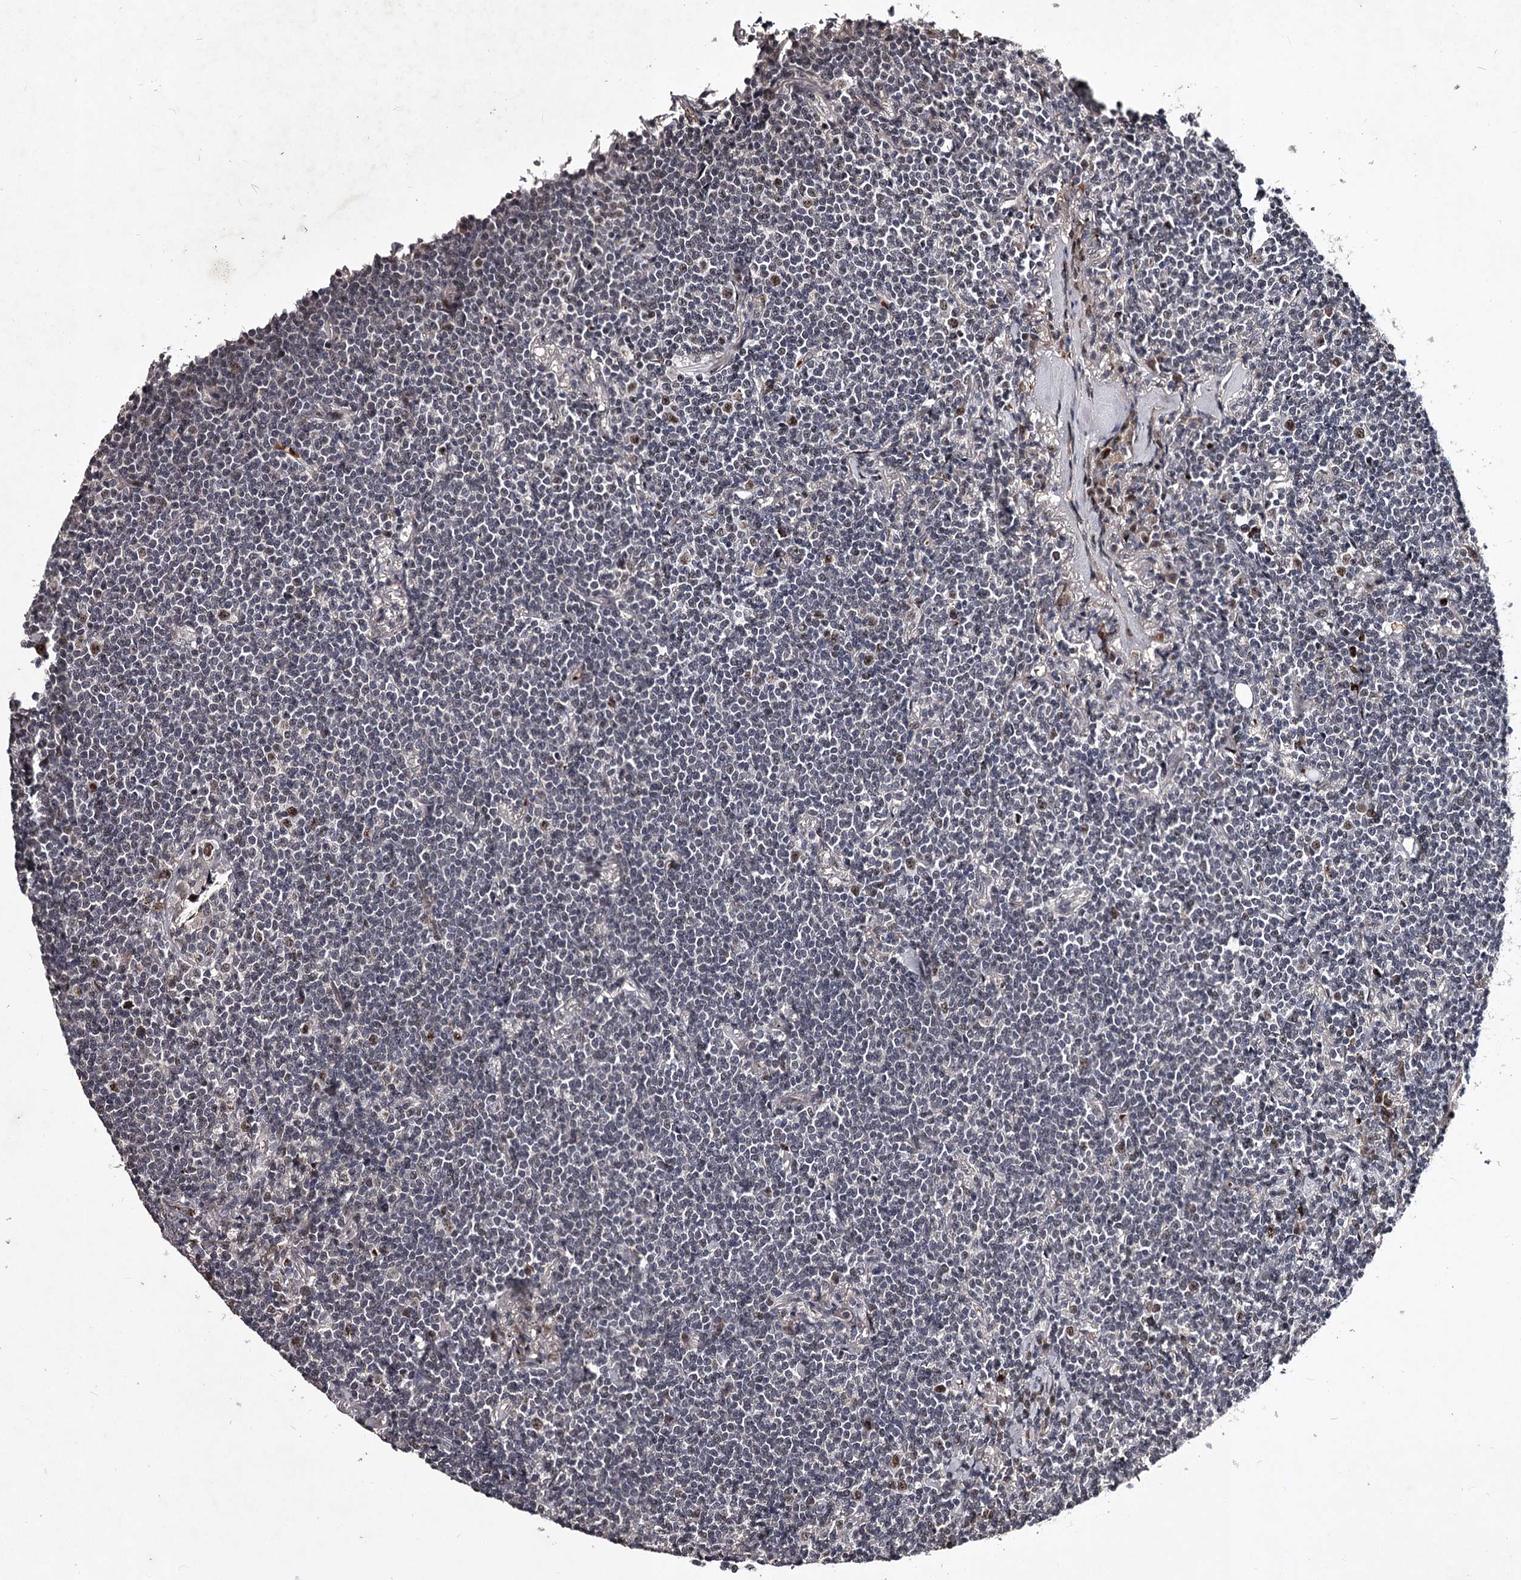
{"staining": {"intensity": "negative", "quantity": "none", "location": "none"}, "tissue": "lymphoma", "cell_type": "Tumor cells", "image_type": "cancer", "snomed": [{"axis": "morphology", "description": "Malignant lymphoma, non-Hodgkin's type, Low grade"}, {"axis": "topography", "description": "Lung"}], "caption": "The histopathology image demonstrates no staining of tumor cells in lymphoma.", "gene": "RNF44", "patient": {"sex": "female", "age": 71}}